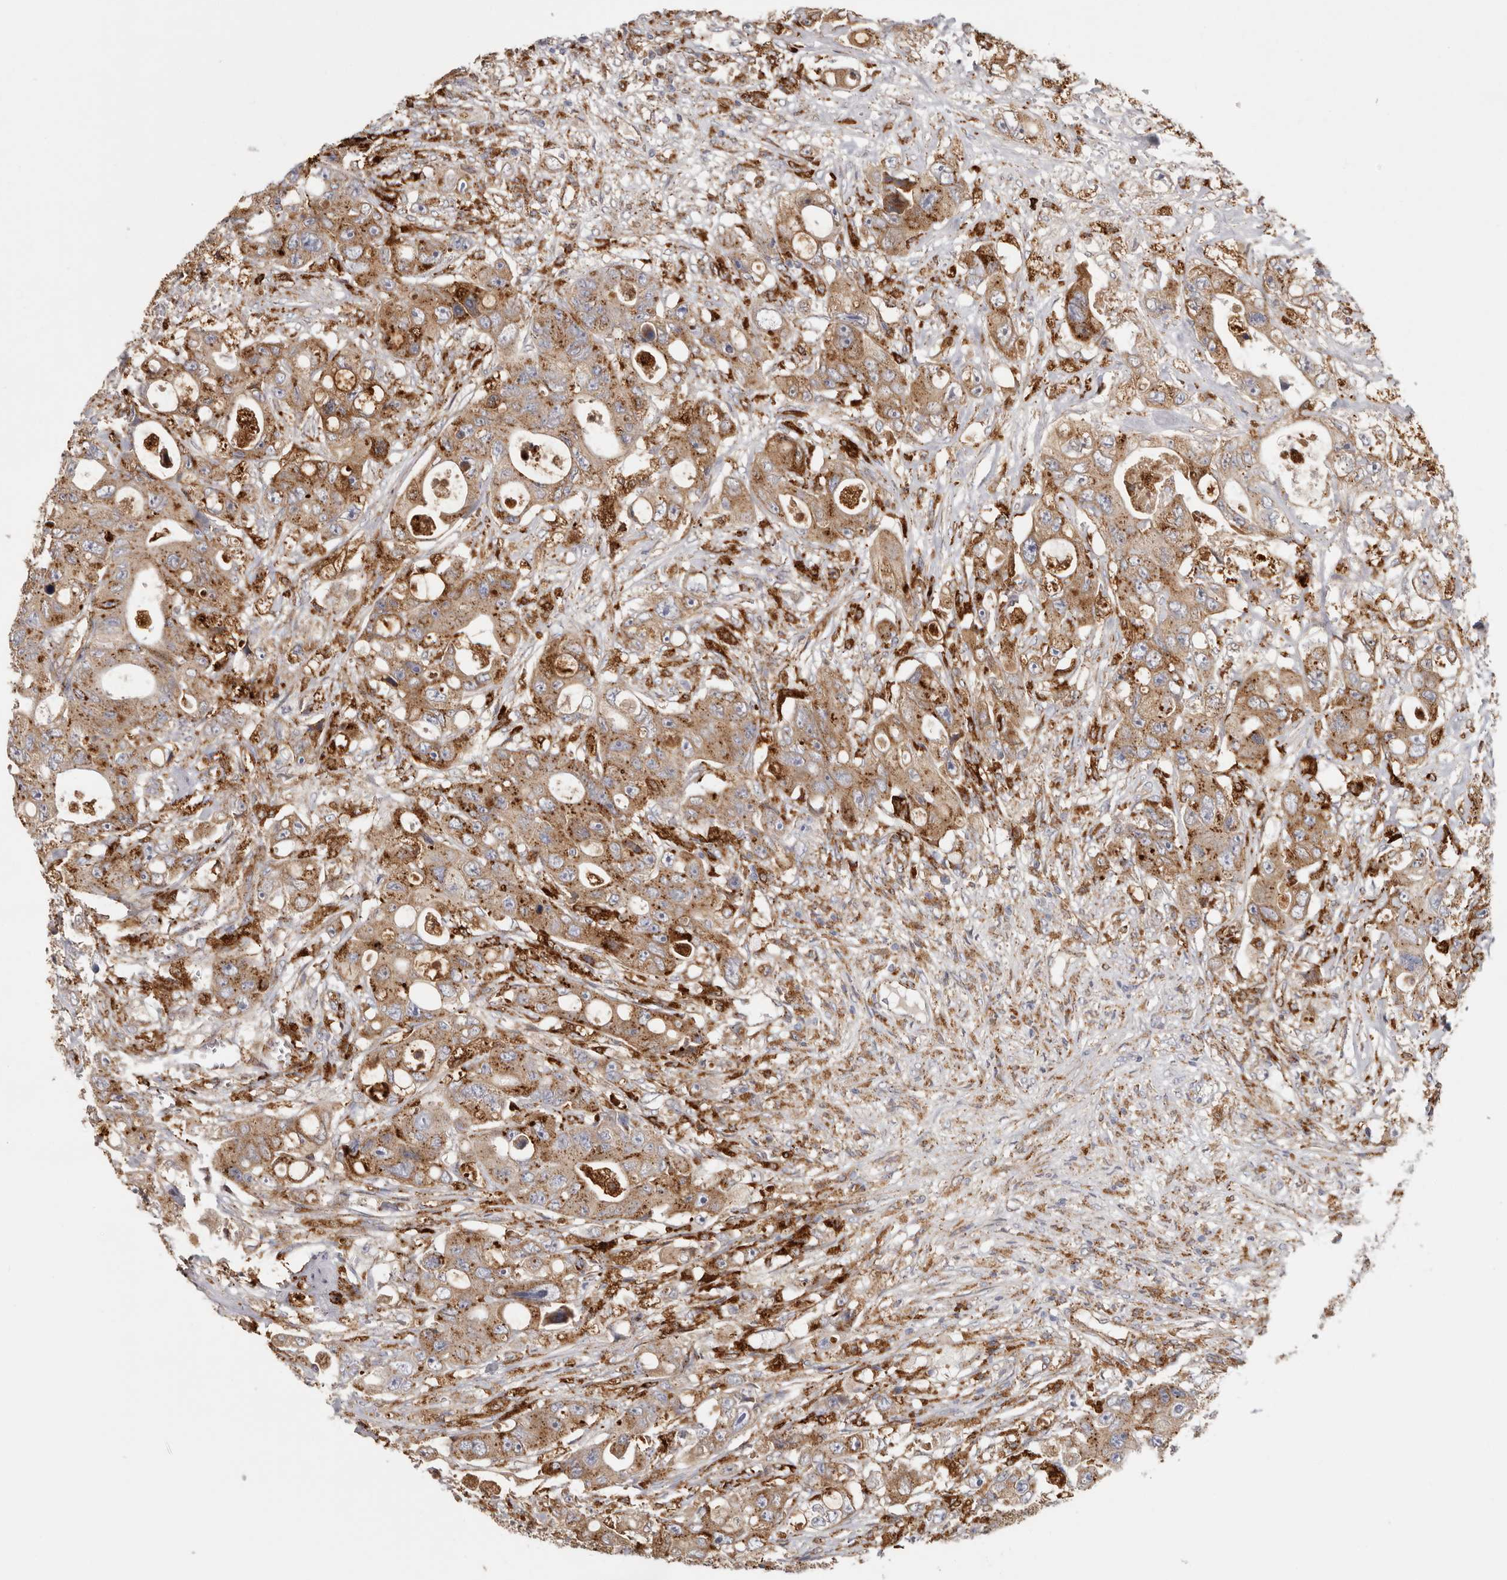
{"staining": {"intensity": "moderate", "quantity": ">75%", "location": "cytoplasmic/membranous"}, "tissue": "colorectal cancer", "cell_type": "Tumor cells", "image_type": "cancer", "snomed": [{"axis": "morphology", "description": "Adenocarcinoma, NOS"}, {"axis": "topography", "description": "Colon"}], "caption": "Moderate cytoplasmic/membranous protein staining is present in about >75% of tumor cells in adenocarcinoma (colorectal). The staining is performed using DAB (3,3'-diaminobenzidine) brown chromogen to label protein expression. The nuclei are counter-stained blue using hematoxylin.", "gene": "GRN", "patient": {"sex": "female", "age": 46}}